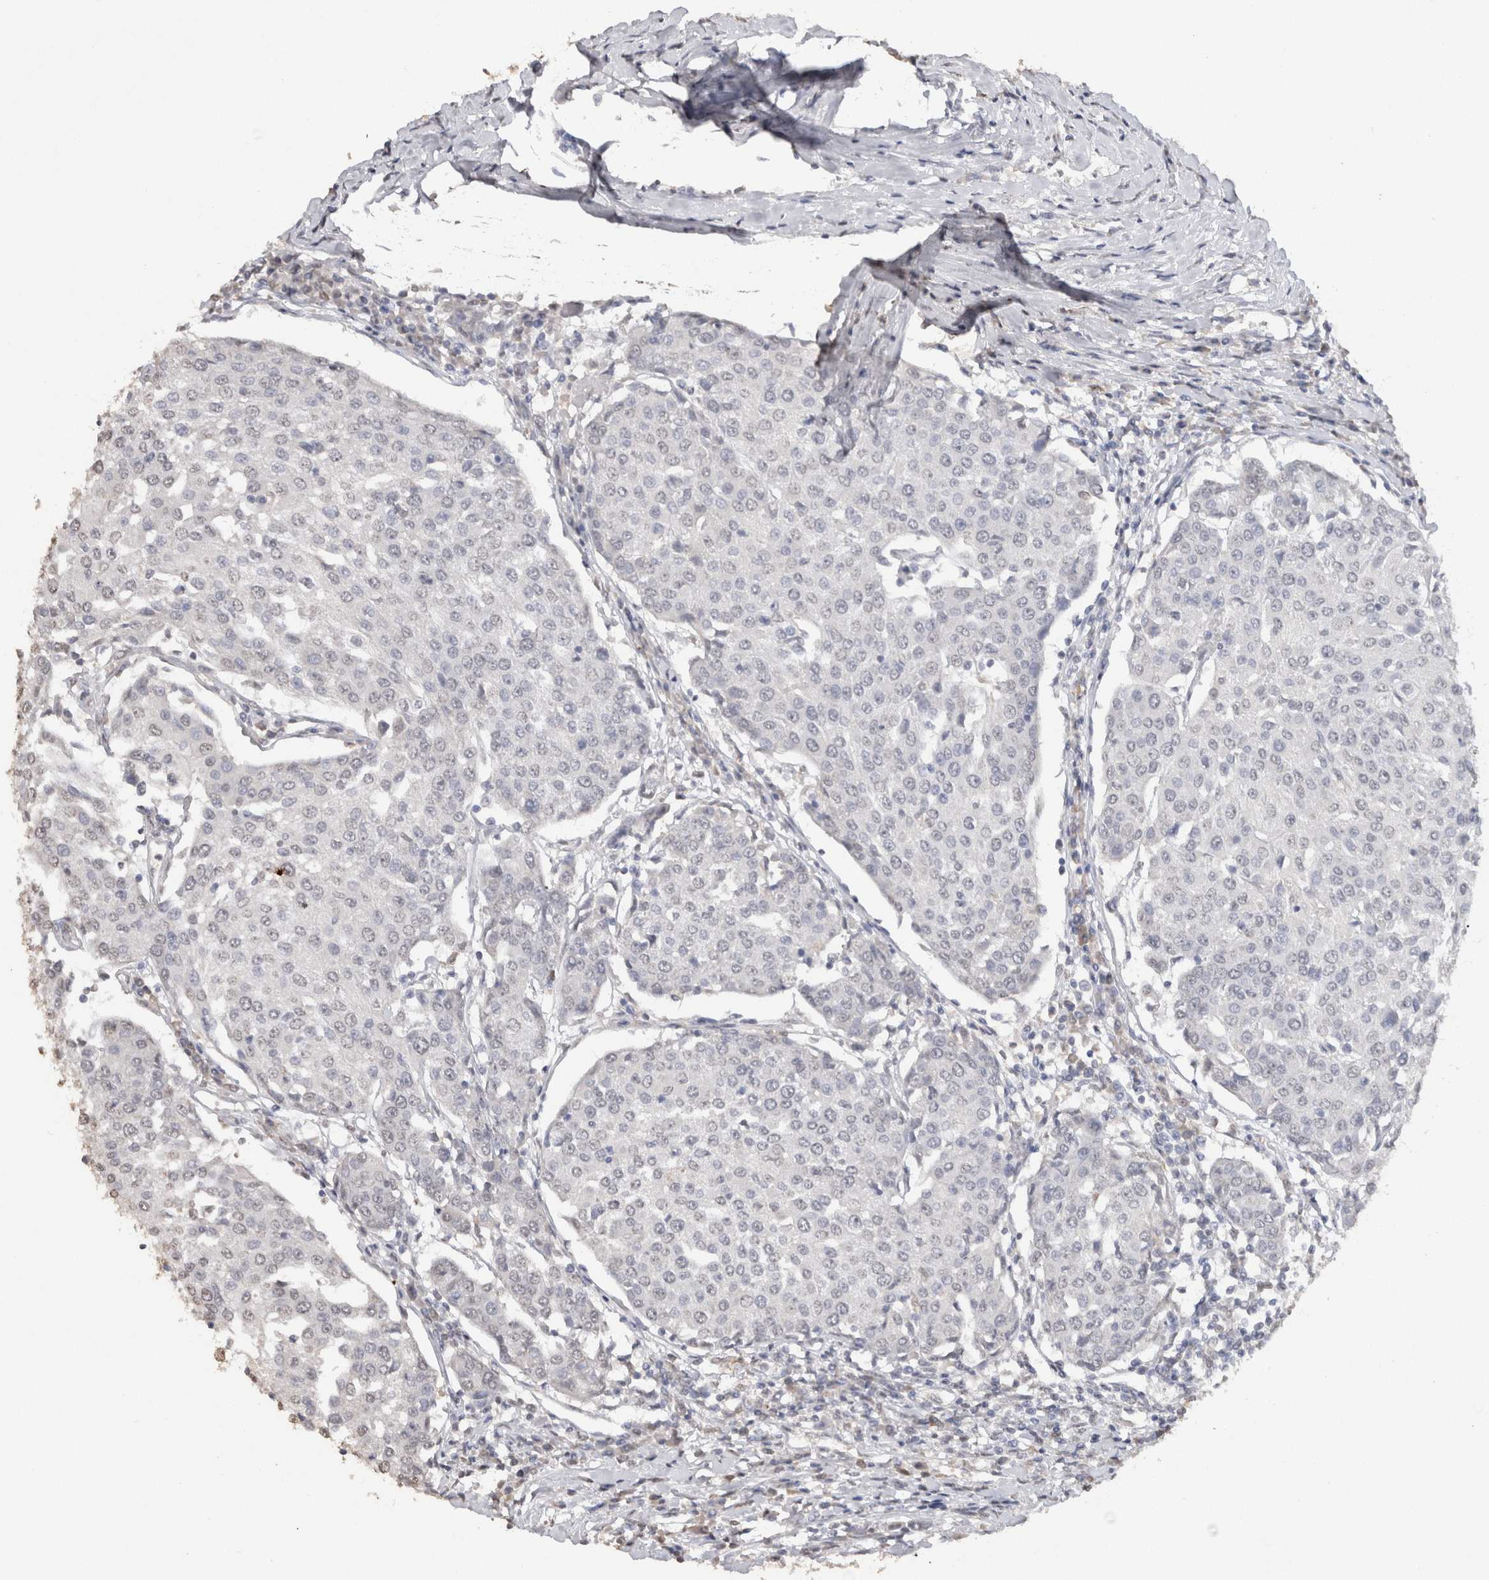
{"staining": {"intensity": "negative", "quantity": "none", "location": "none"}, "tissue": "urothelial cancer", "cell_type": "Tumor cells", "image_type": "cancer", "snomed": [{"axis": "morphology", "description": "Urothelial carcinoma, High grade"}, {"axis": "topography", "description": "Urinary bladder"}], "caption": "High magnification brightfield microscopy of urothelial cancer stained with DAB (brown) and counterstained with hematoxylin (blue): tumor cells show no significant expression.", "gene": "LGALS2", "patient": {"sex": "female", "age": 85}}